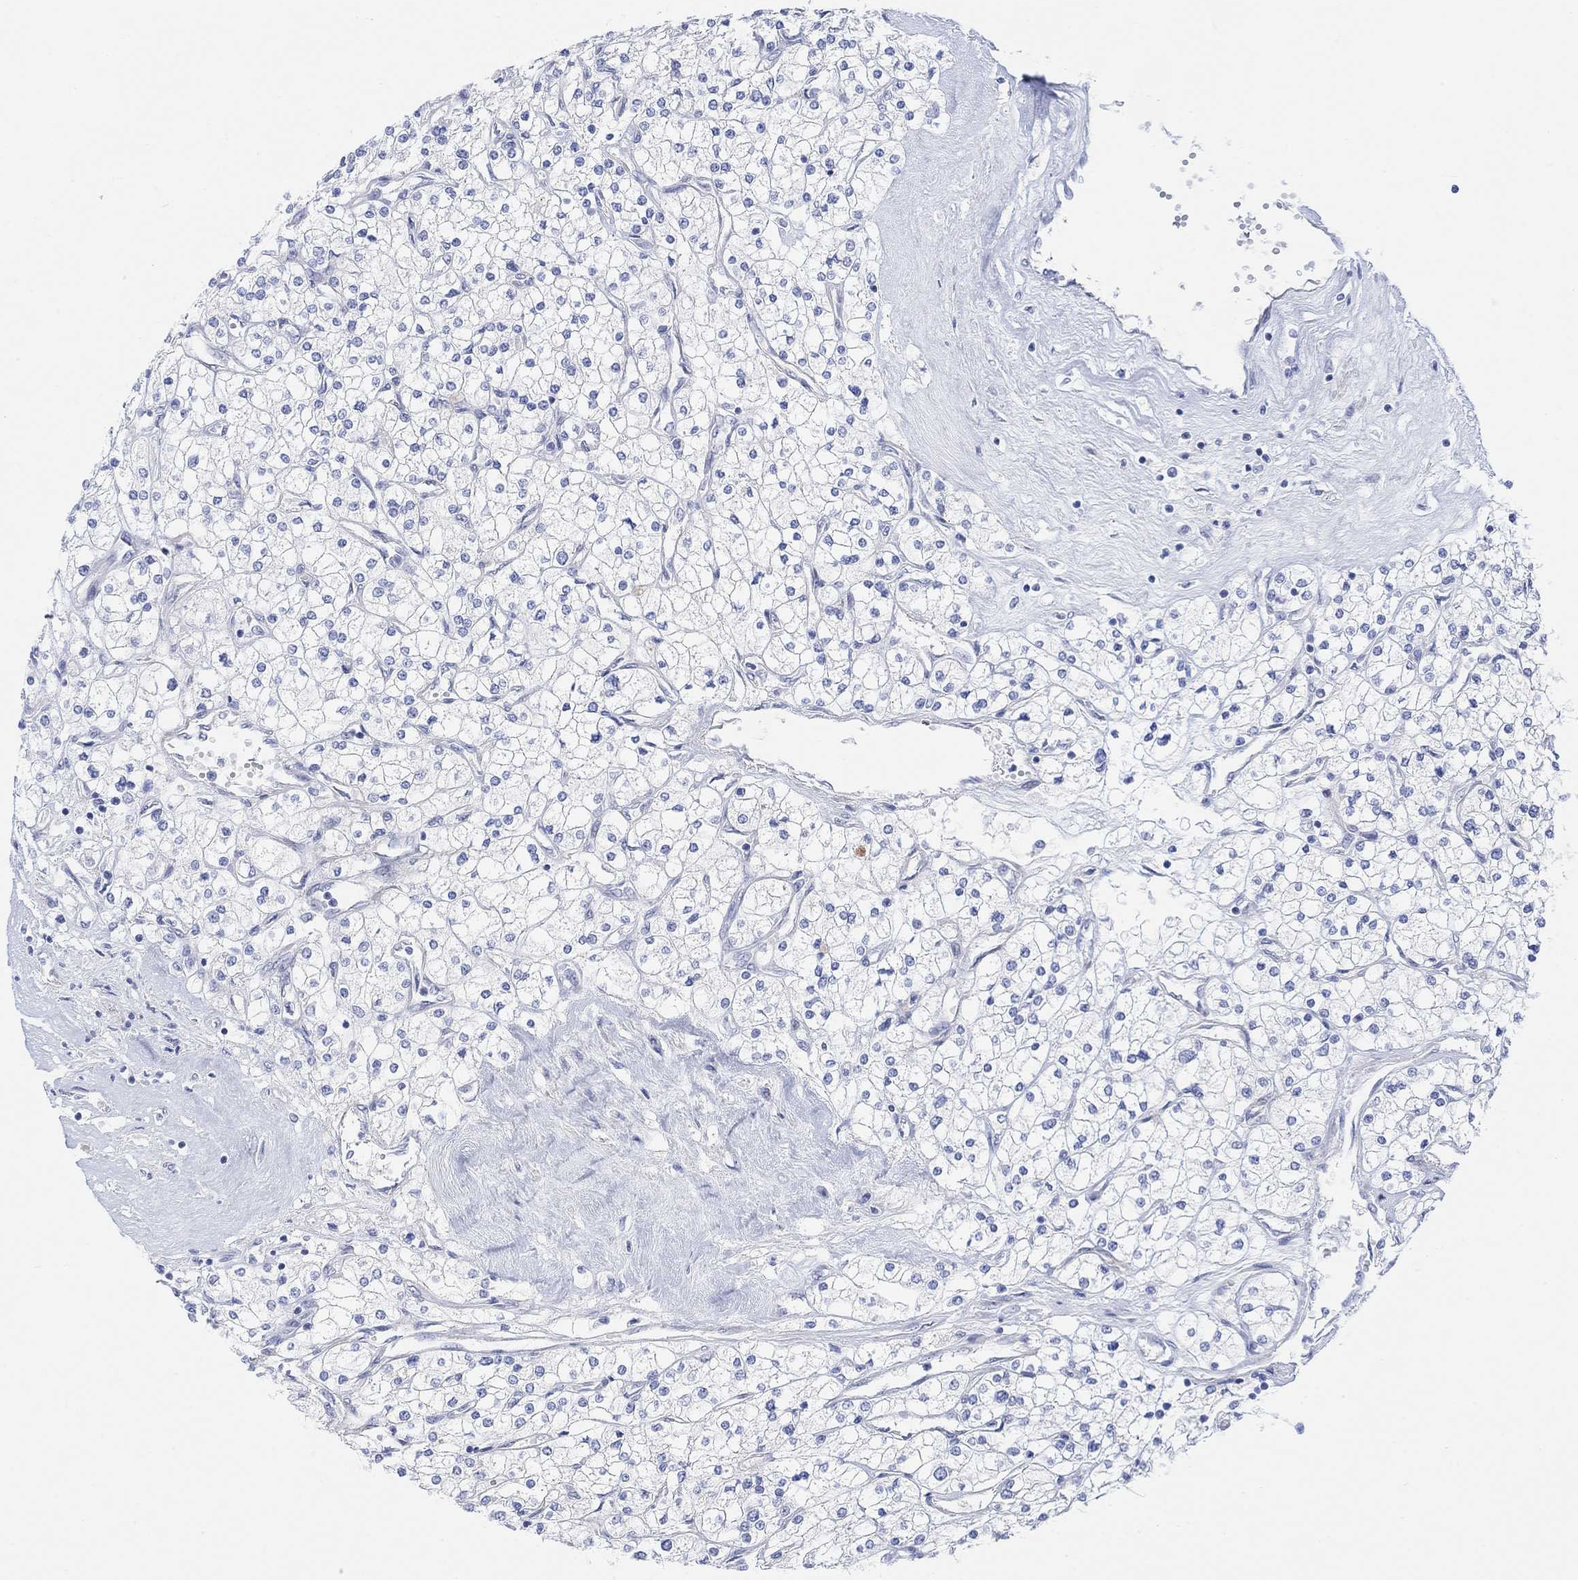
{"staining": {"intensity": "negative", "quantity": "none", "location": "none"}, "tissue": "renal cancer", "cell_type": "Tumor cells", "image_type": "cancer", "snomed": [{"axis": "morphology", "description": "Adenocarcinoma, NOS"}, {"axis": "topography", "description": "Kidney"}], "caption": "IHC image of renal adenocarcinoma stained for a protein (brown), which displays no staining in tumor cells.", "gene": "TLDC2", "patient": {"sex": "male", "age": 80}}